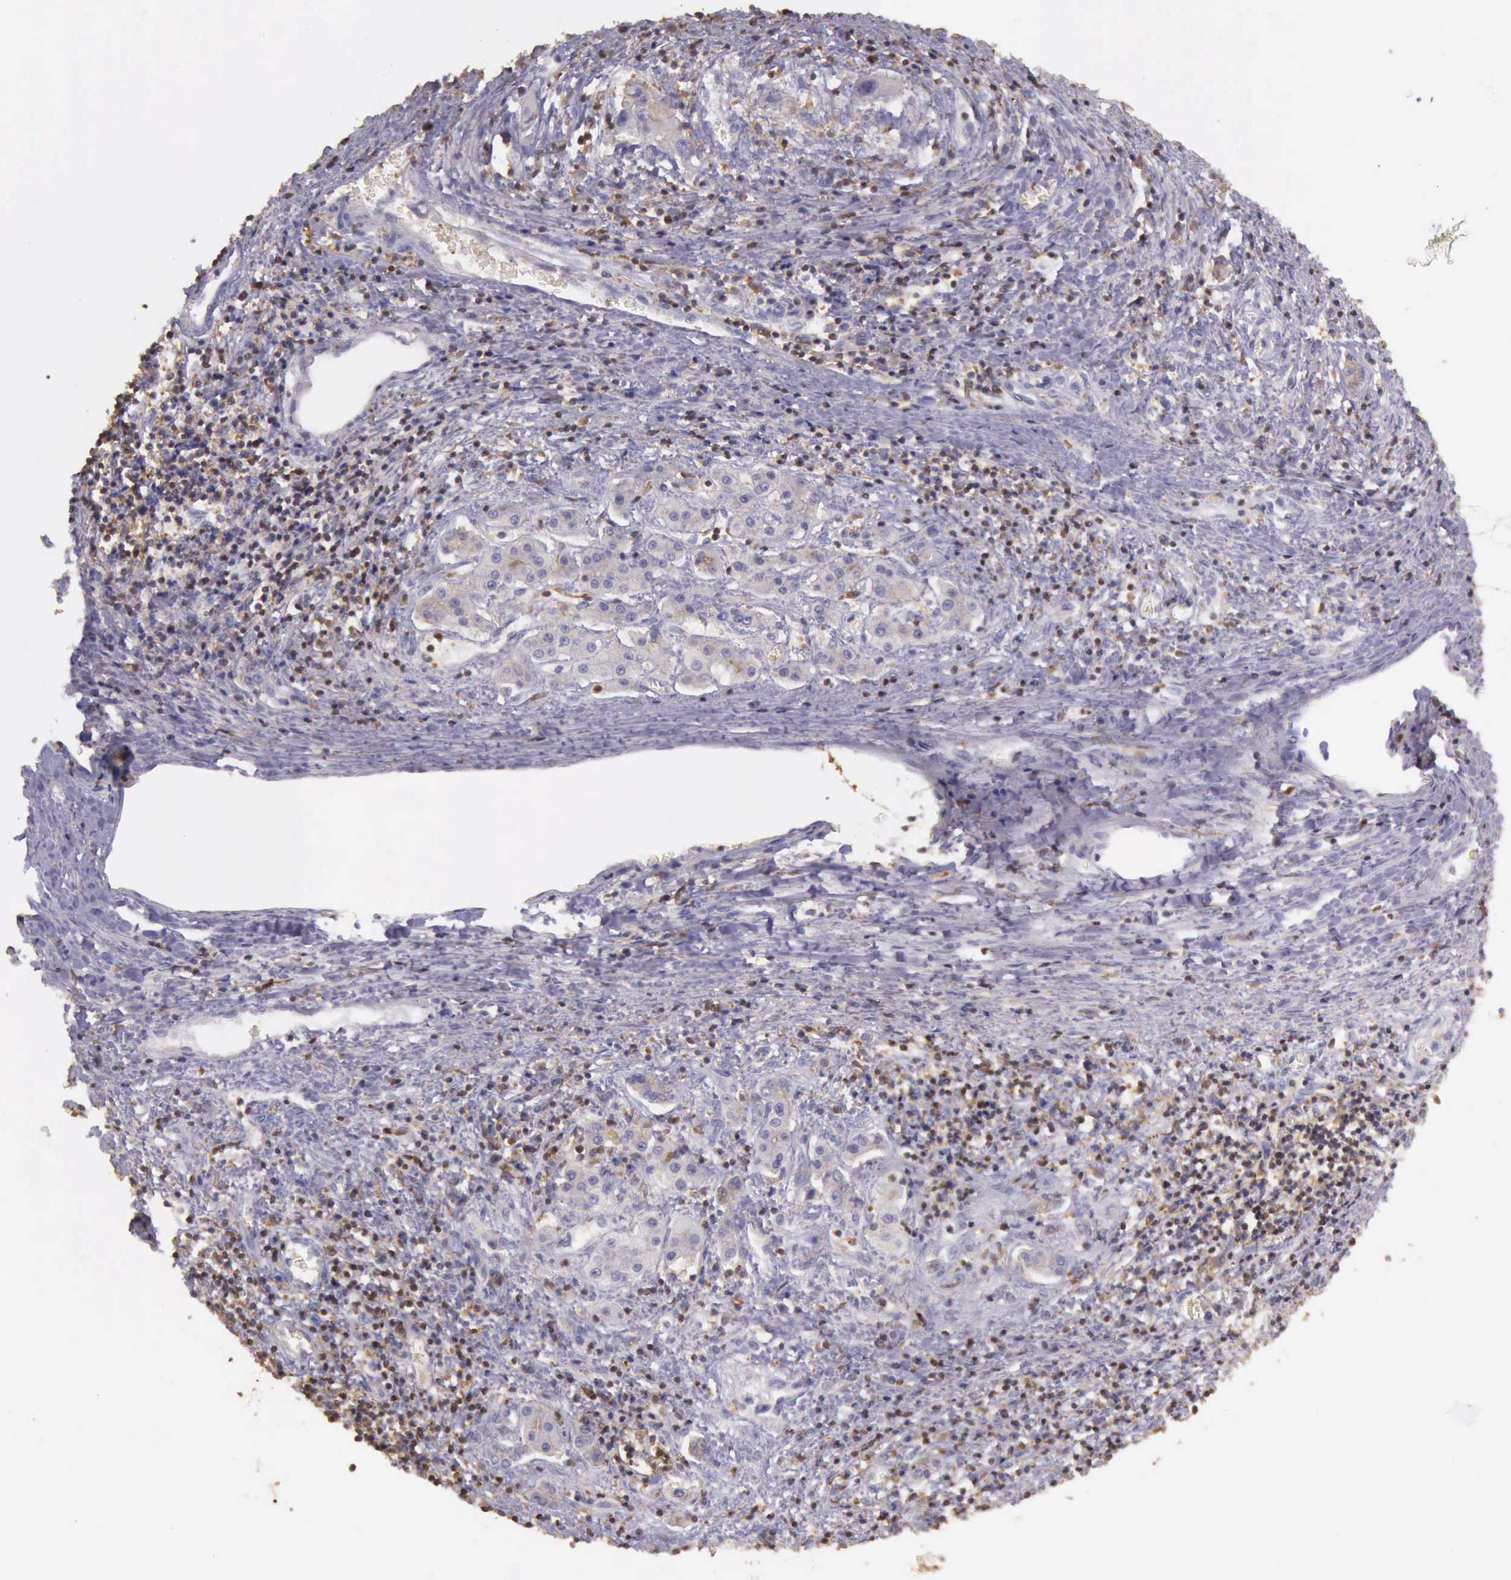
{"staining": {"intensity": "negative", "quantity": "none", "location": "none"}, "tissue": "liver cancer", "cell_type": "Tumor cells", "image_type": "cancer", "snomed": [{"axis": "morphology", "description": "Carcinoma, Hepatocellular, NOS"}, {"axis": "topography", "description": "Liver"}], "caption": "A high-resolution micrograph shows IHC staining of liver hepatocellular carcinoma, which exhibits no significant expression in tumor cells. (DAB IHC, high magnification).", "gene": "ARHGAP4", "patient": {"sex": "male", "age": 24}}